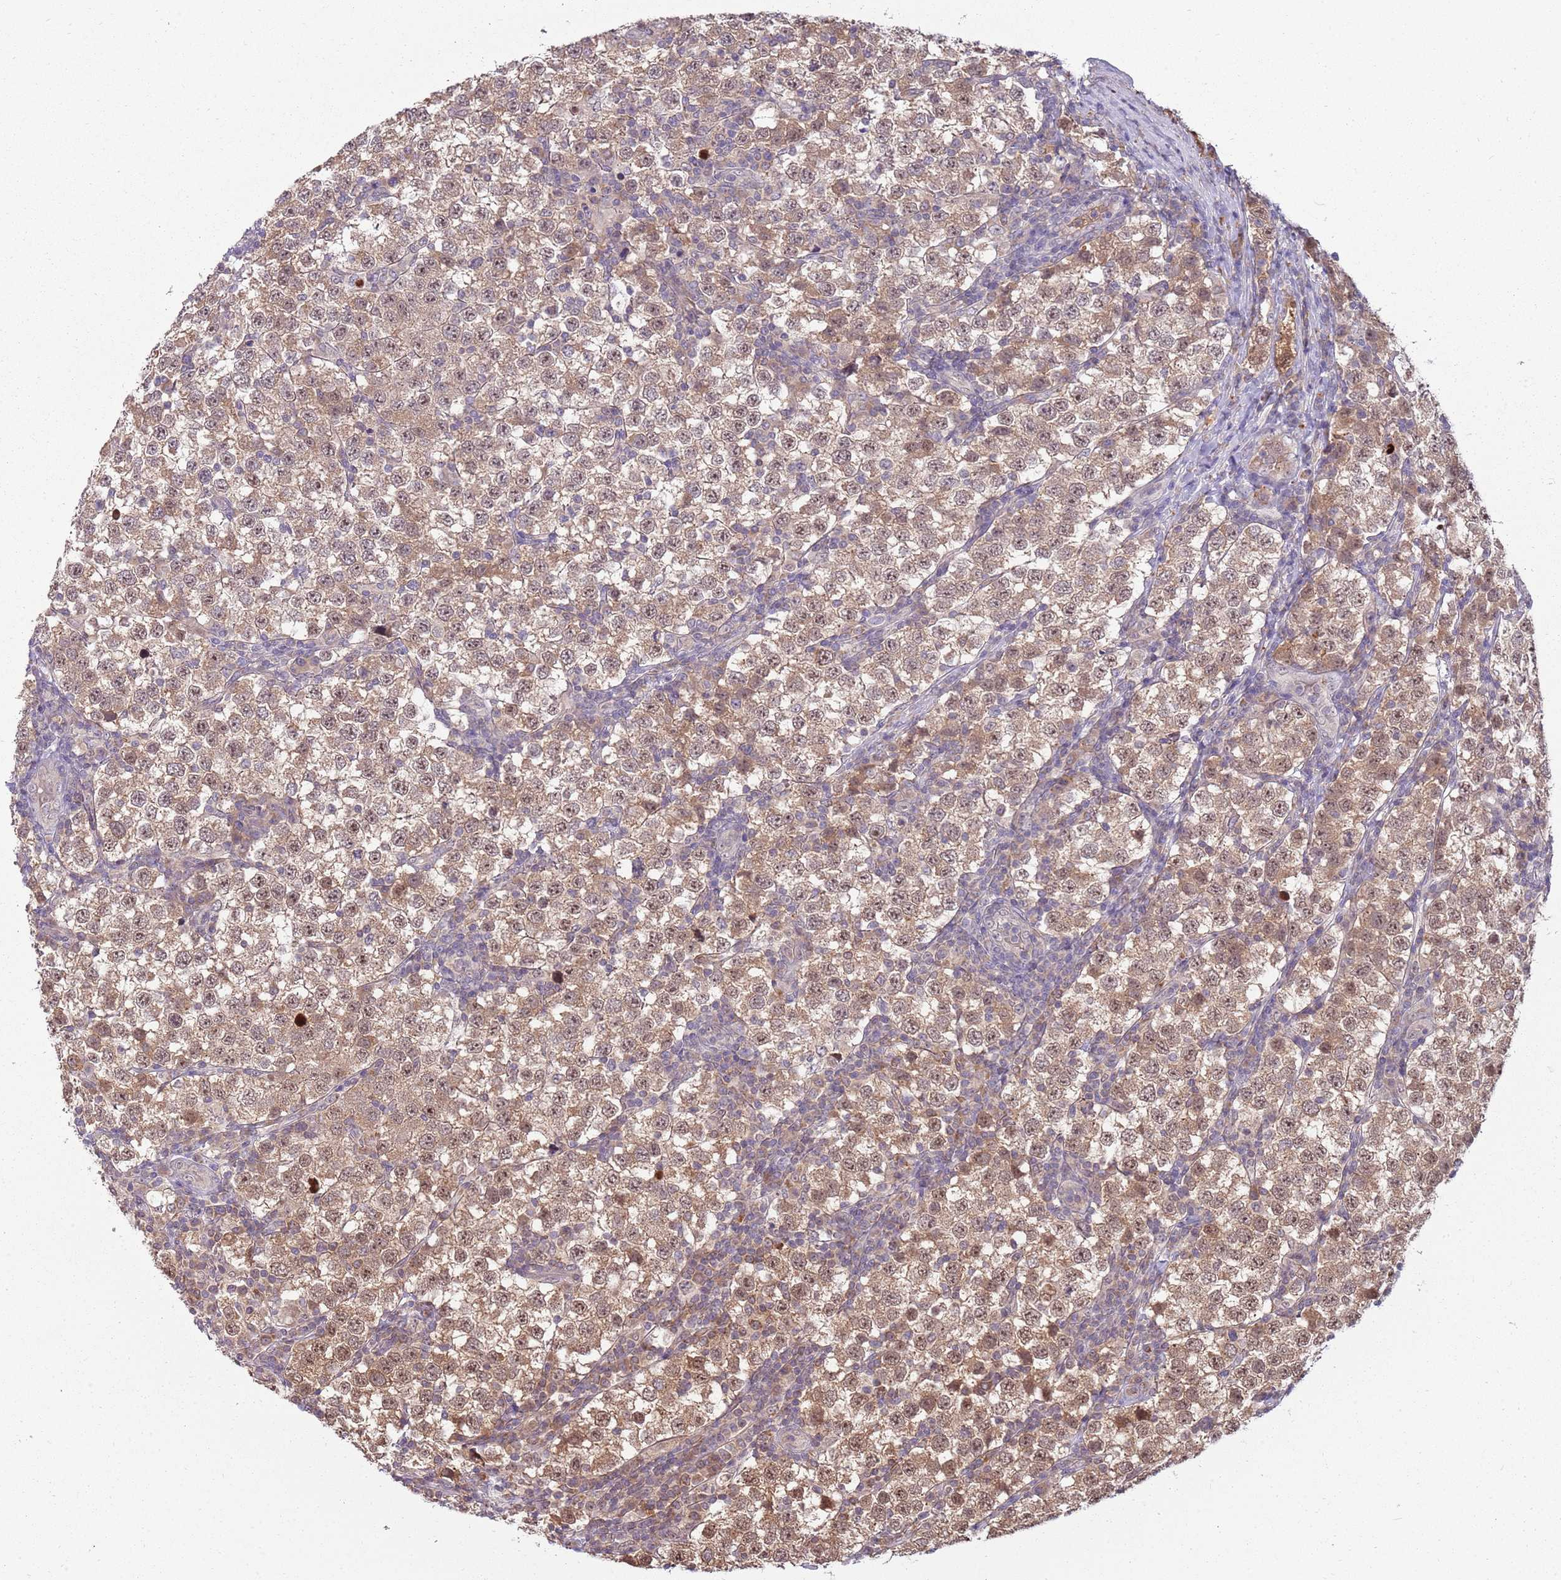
{"staining": {"intensity": "moderate", "quantity": ">75%", "location": "cytoplasmic/membranous,nuclear"}, "tissue": "testis cancer", "cell_type": "Tumor cells", "image_type": "cancer", "snomed": [{"axis": "morphology", "description": "Seminoma, NOS"}, {"axis": "topography", "description": "Testis"}], "caption": "Protein expression by immunohistochemistry exhibits moderate cytoplasmic/membranous and nuclear staining in about >75% of tumor cells in testis seminoma.", "gene": "NBPF6", "patient": {"sex": "male", "age": 34}}